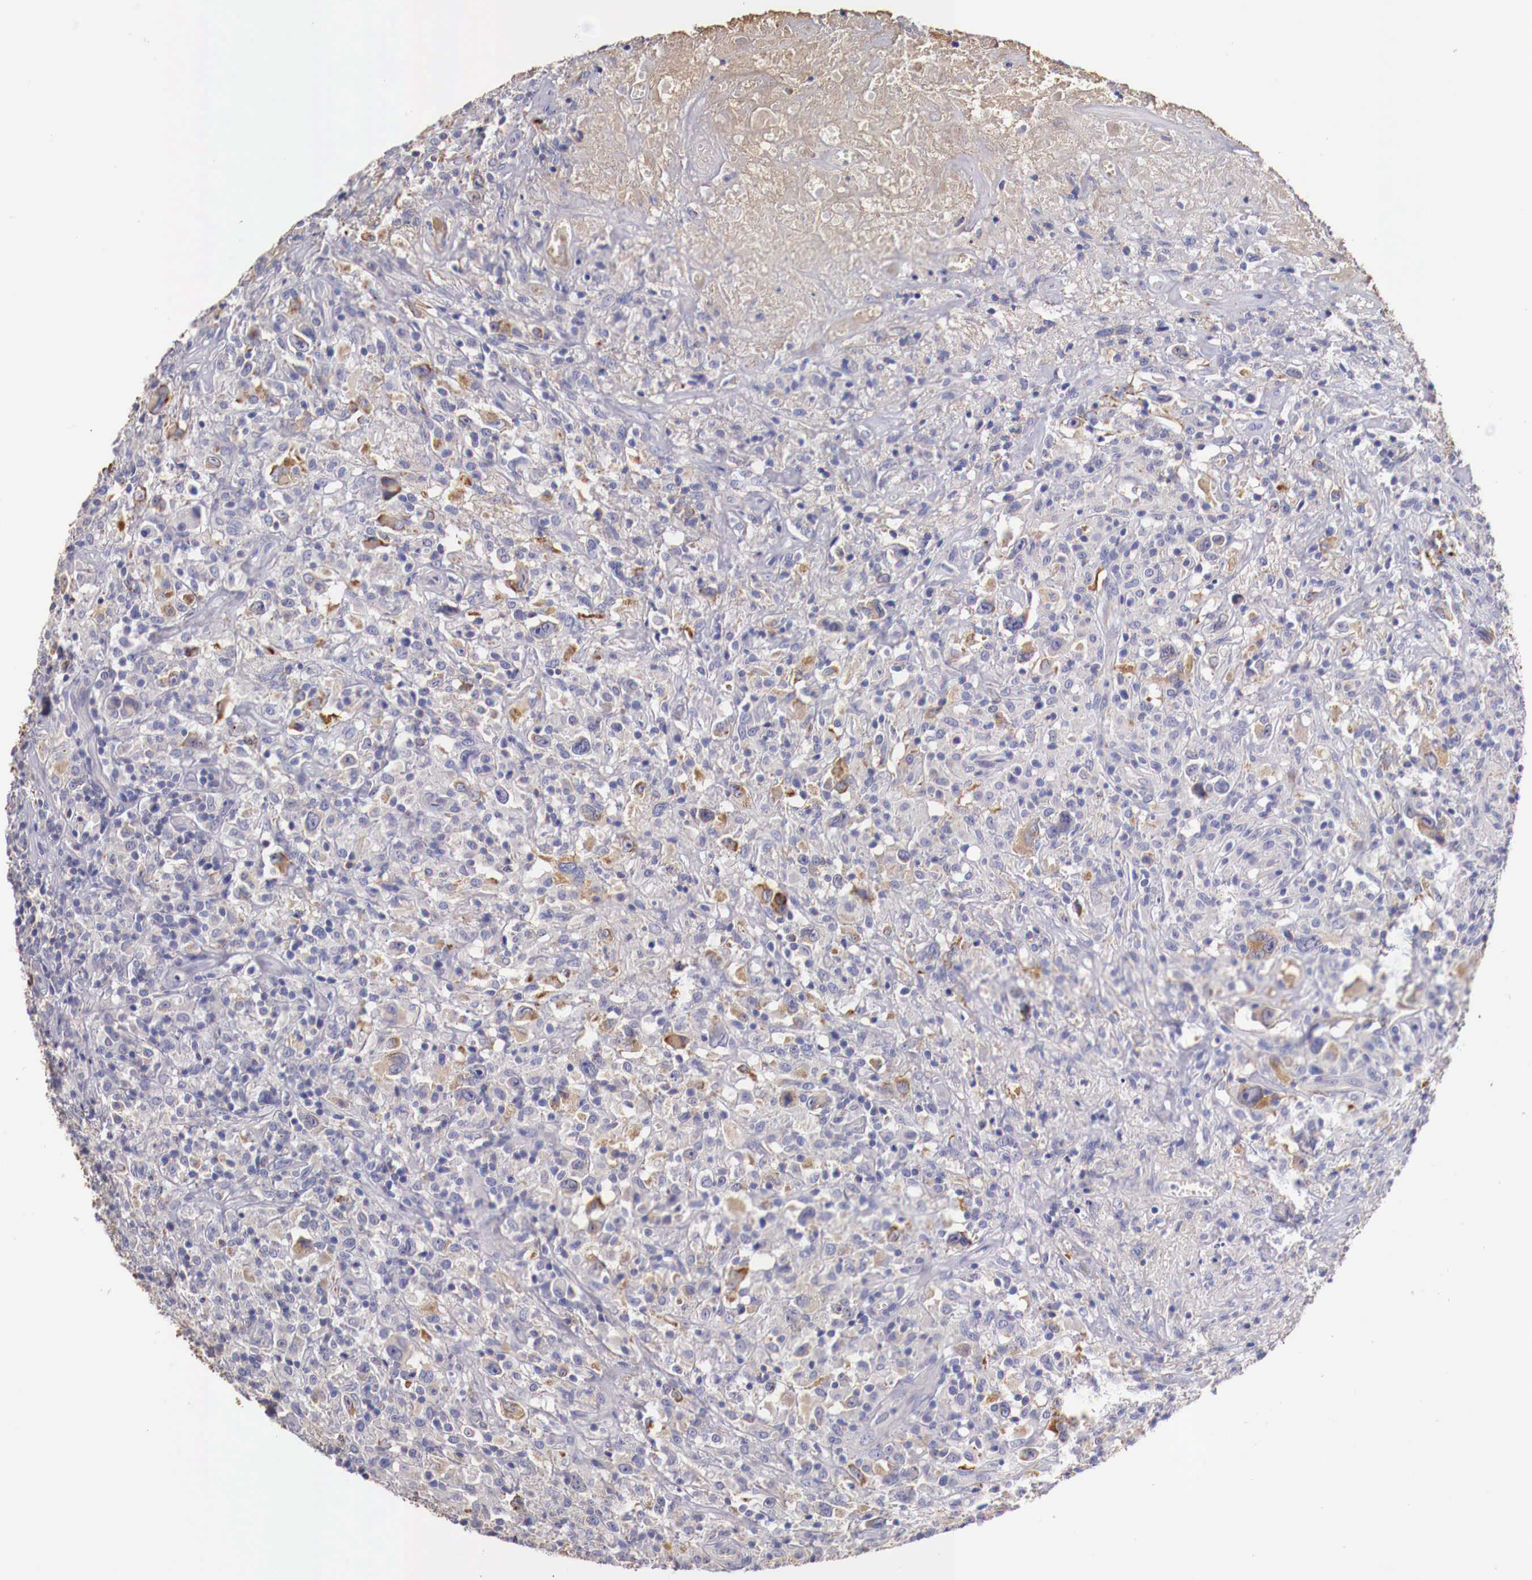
{"staining": {"intensity": "moderate", "quantity": "25%-75%", "location": "cytoplasmic/membranous"}, "tissue": "lymphoma", "cell_type": "Tumor cells", "image_type": "cancer", "snomed": [{"axis": "morphology", "description": "Hodgkin's disease, NOS"}, {"axis": "topography", "description": "Lymph node"}], "caption": "Brown immunohistochemical staining in Hodgkin's disease demonstrates moderate cytoplasmic/membranous positivity in about 25%-75% of tumor cells.", "gene": "PITPNA", "patient": {"sex": "male", "age": 46}}